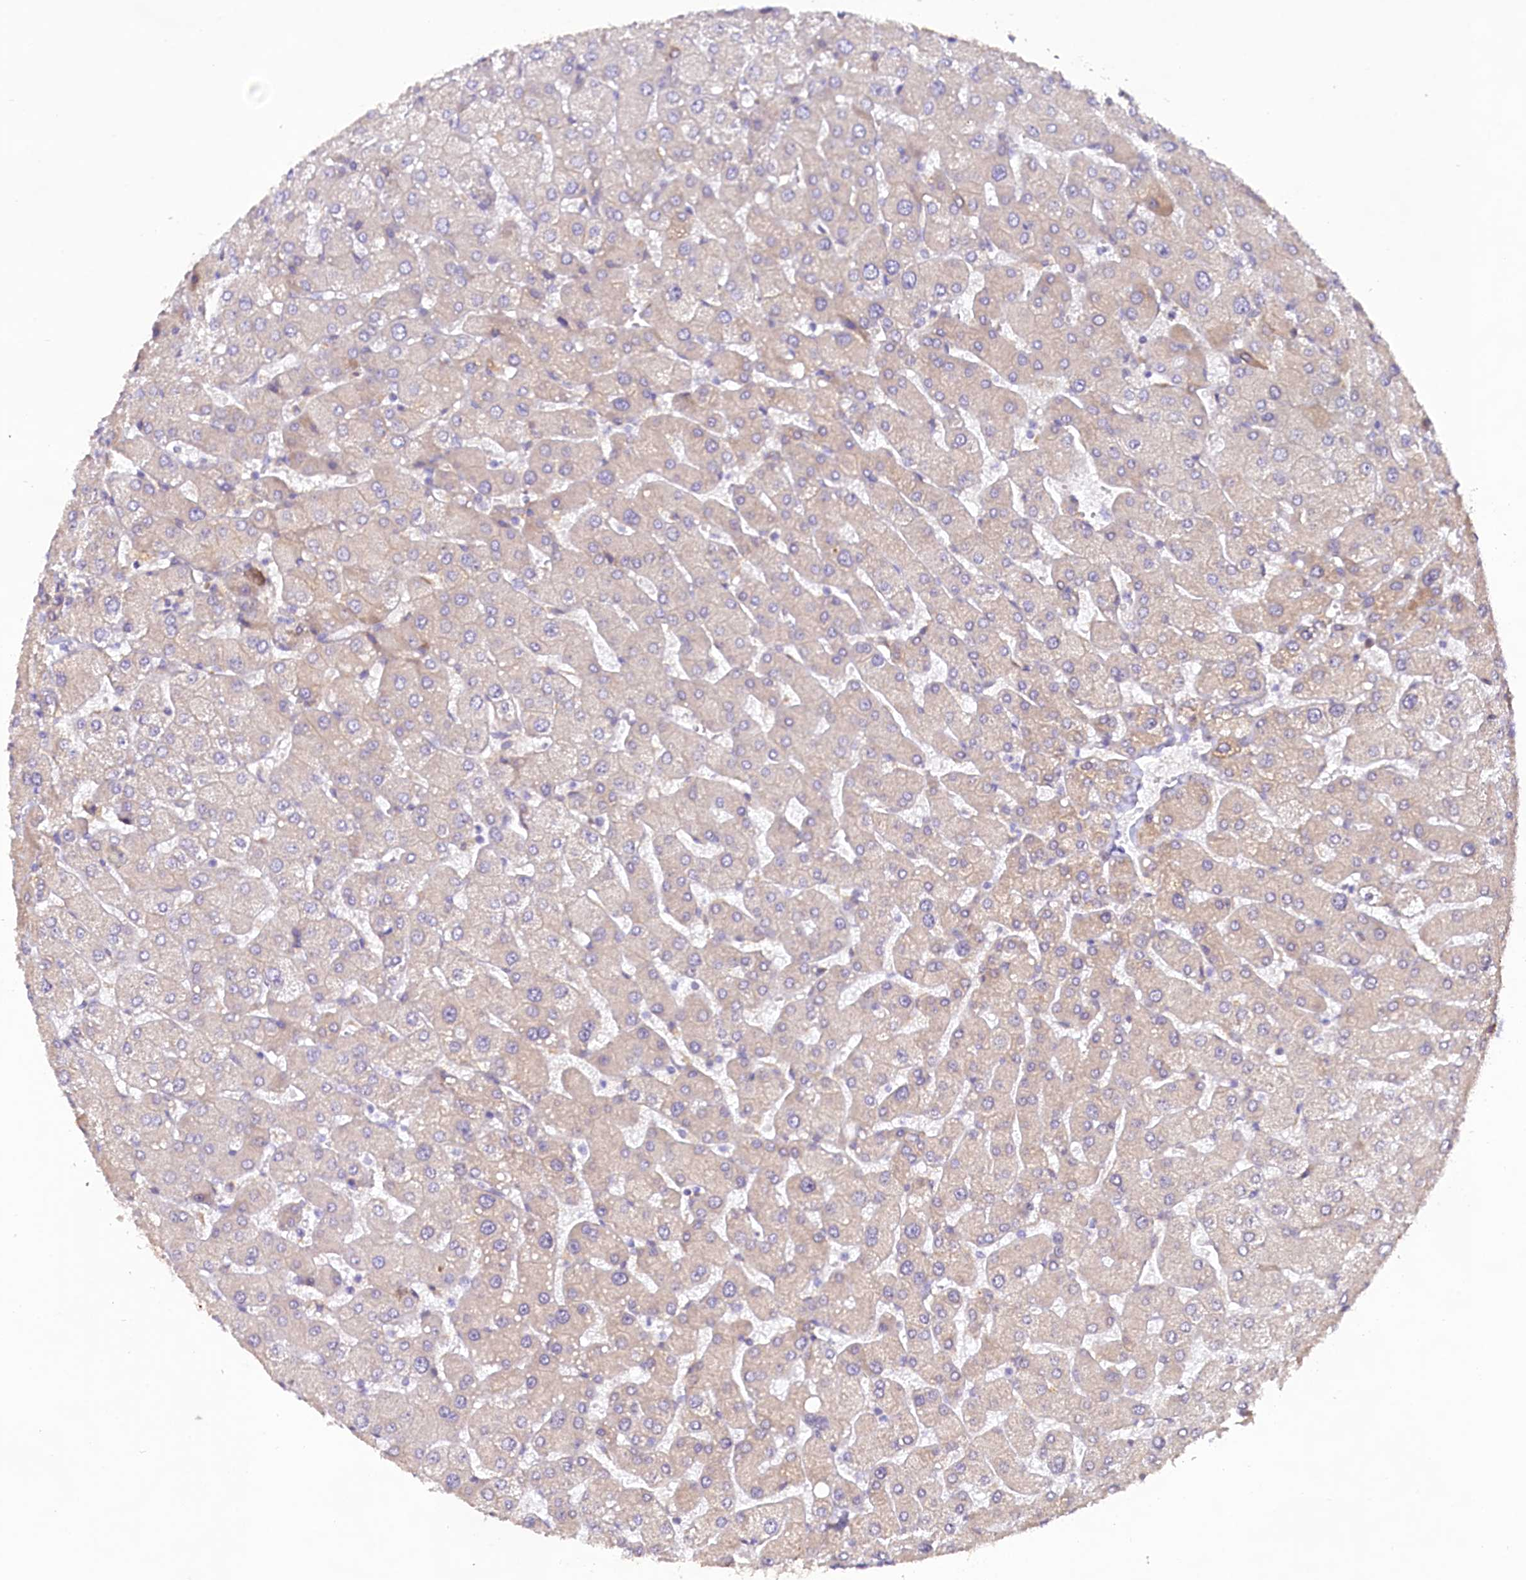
{"staining": {"intensity": "moderate", "quantity": ">75%", "location": "cytoplasmic/membranous"}, "tissue": "liver", "cell_type": "Cholangiocytes", "image_type": "normal", "snomed": [{"axis": "morphology", "description": "Normal tissue, NOS"}, {"axis": "topography", "description": "Liver"}], "caption": "IHC photomicrograph of normal liver stained for a protein (brown), which displays medium levels of moderate cytoplasmic/membranous expression in approximately >75% of cholangiocytes.", "gene": "VPS11", "patient": {"sex": "male", "age": 55}}